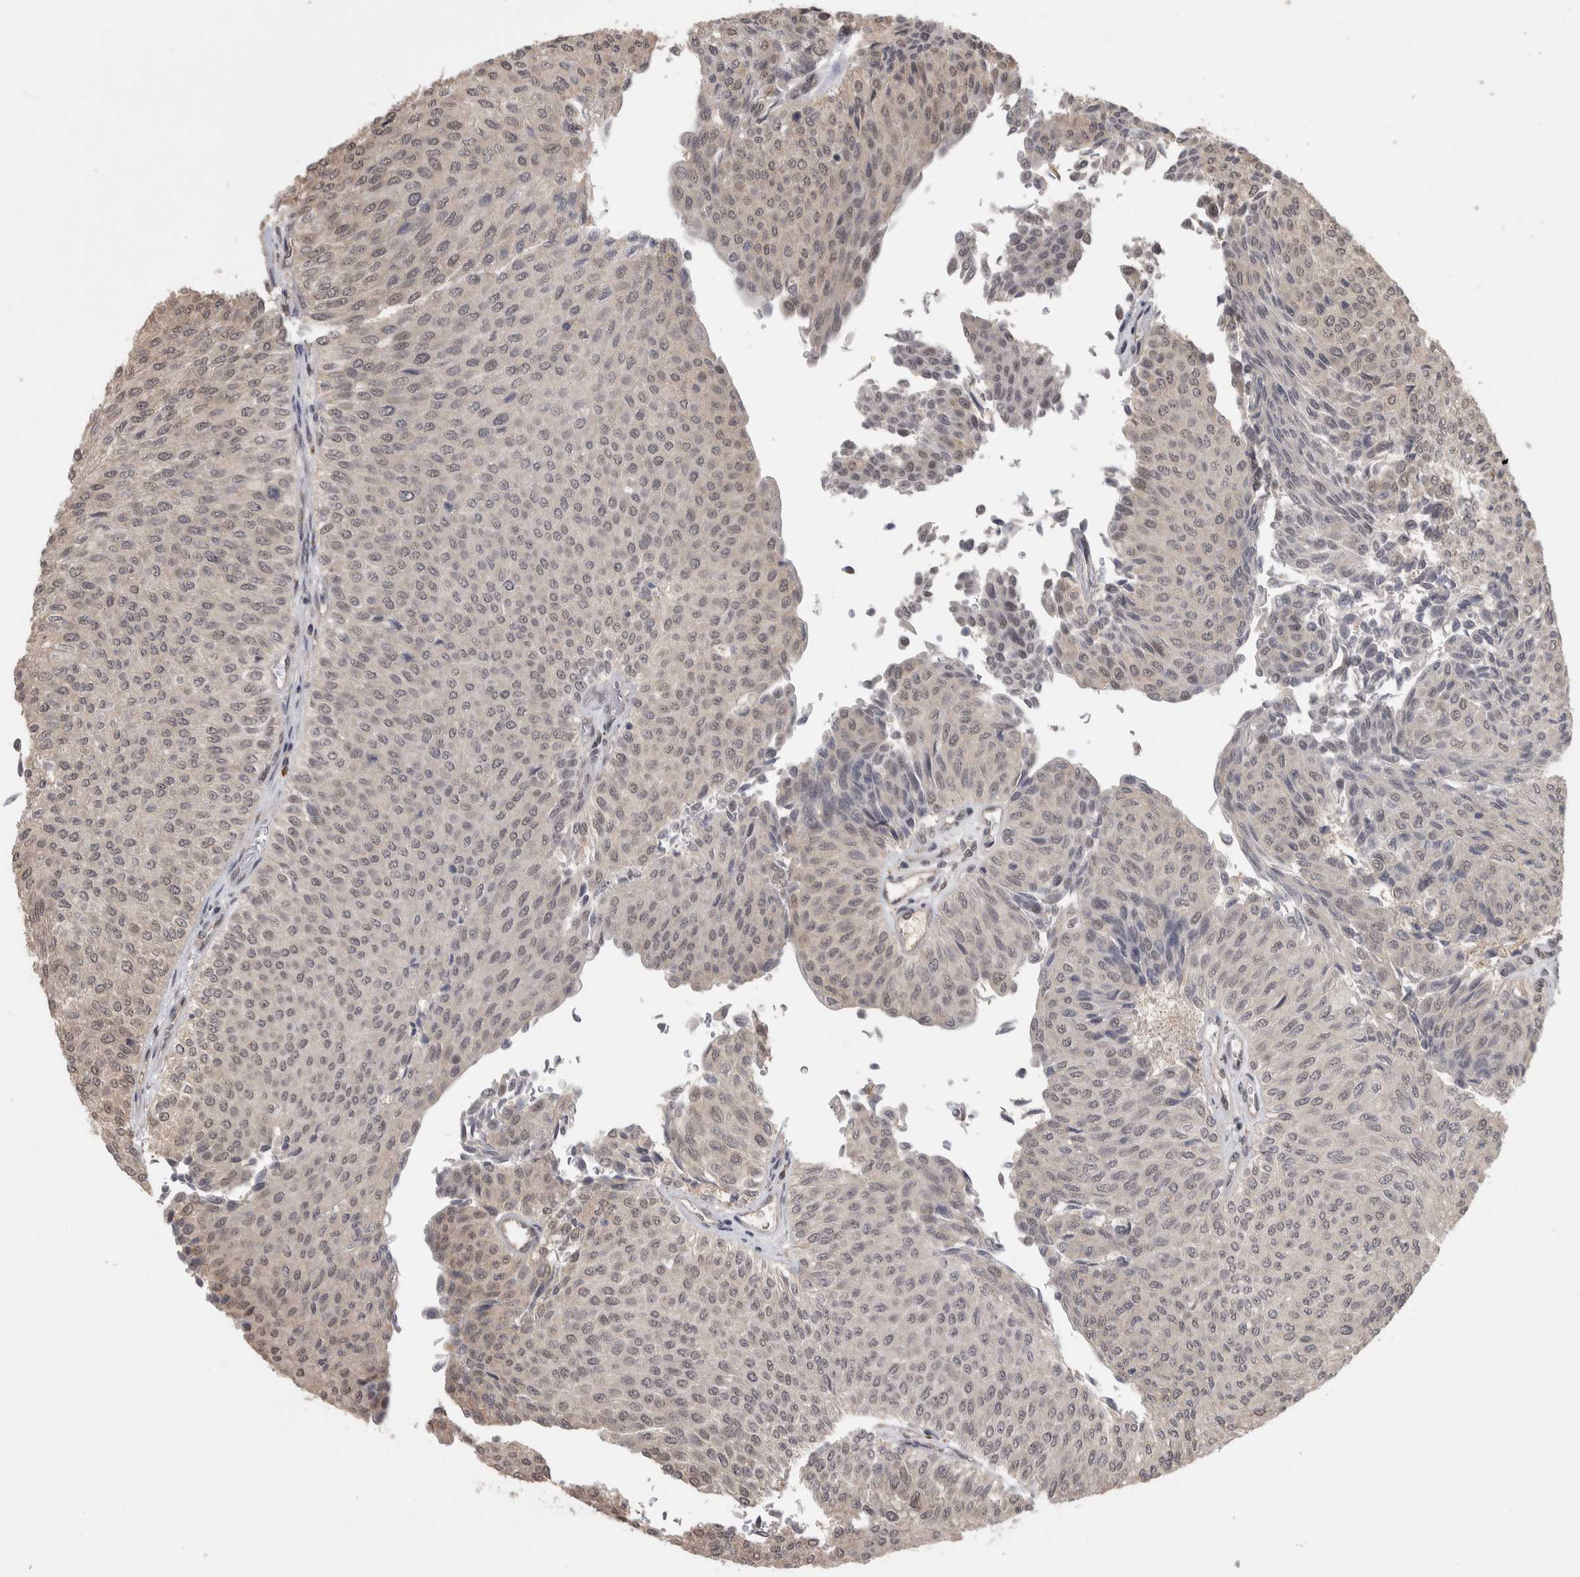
{"staining": {"intensity": "weak", "quantity": "<25%", "location": "cytoplasmic/membranous"}, "tissue": "urothelial cancer", "cell_type": "Tumor cells", "image_type": "cancer", "snomed": [{"axis": "morphology", "description": "Urothelial carcinoma, Low grade"}, {"axis": "topography", "description": "Urinary bladder"}], "caption": "This is an immunohistochemistry (IHC) micrograph of human urothelial cancer. There is no expression in tumor cells.", "gene": "ZNF592", "patient": {"sex": "male", "age": 78}}